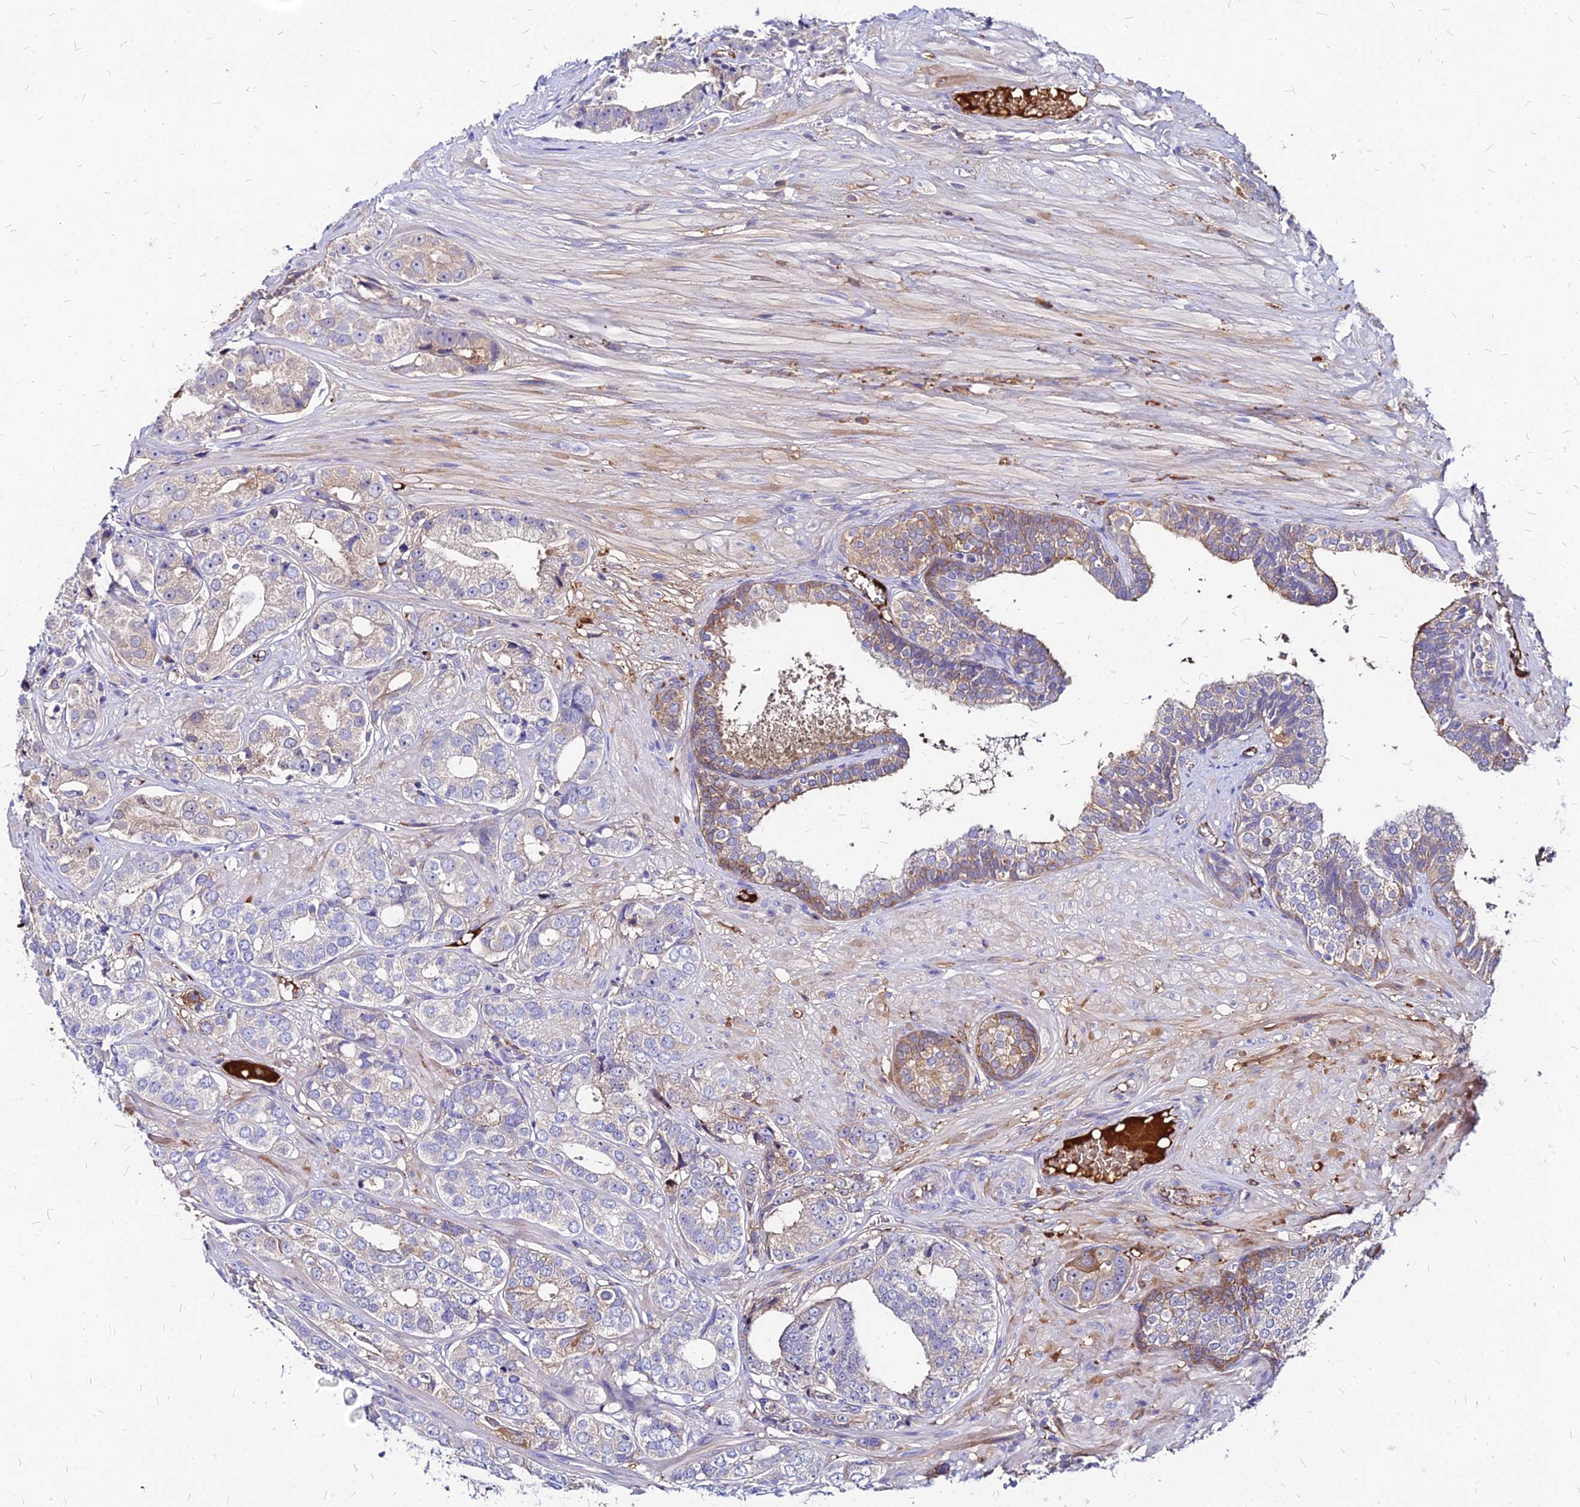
{"staining": {"intensity": "weak", "quantity": "<25%", "location": "cytoplasmic/membranous"}, "tissue": "prostate cancer", "cell_type": "Tumor cells", "image_type": "cancer", "snomed": [{"axis": "morphology", "description": "Adenocarcinoma, High grade"}, {"axis": "topography", "description": "Prostate"}], "caption": "Tumor cells show no significant positivity in prostate high-grade adenocarcinoma. Nuclei are stained in blue.", "gene": "ACSM6", "patient": {"sex": "male", "age": 71}}